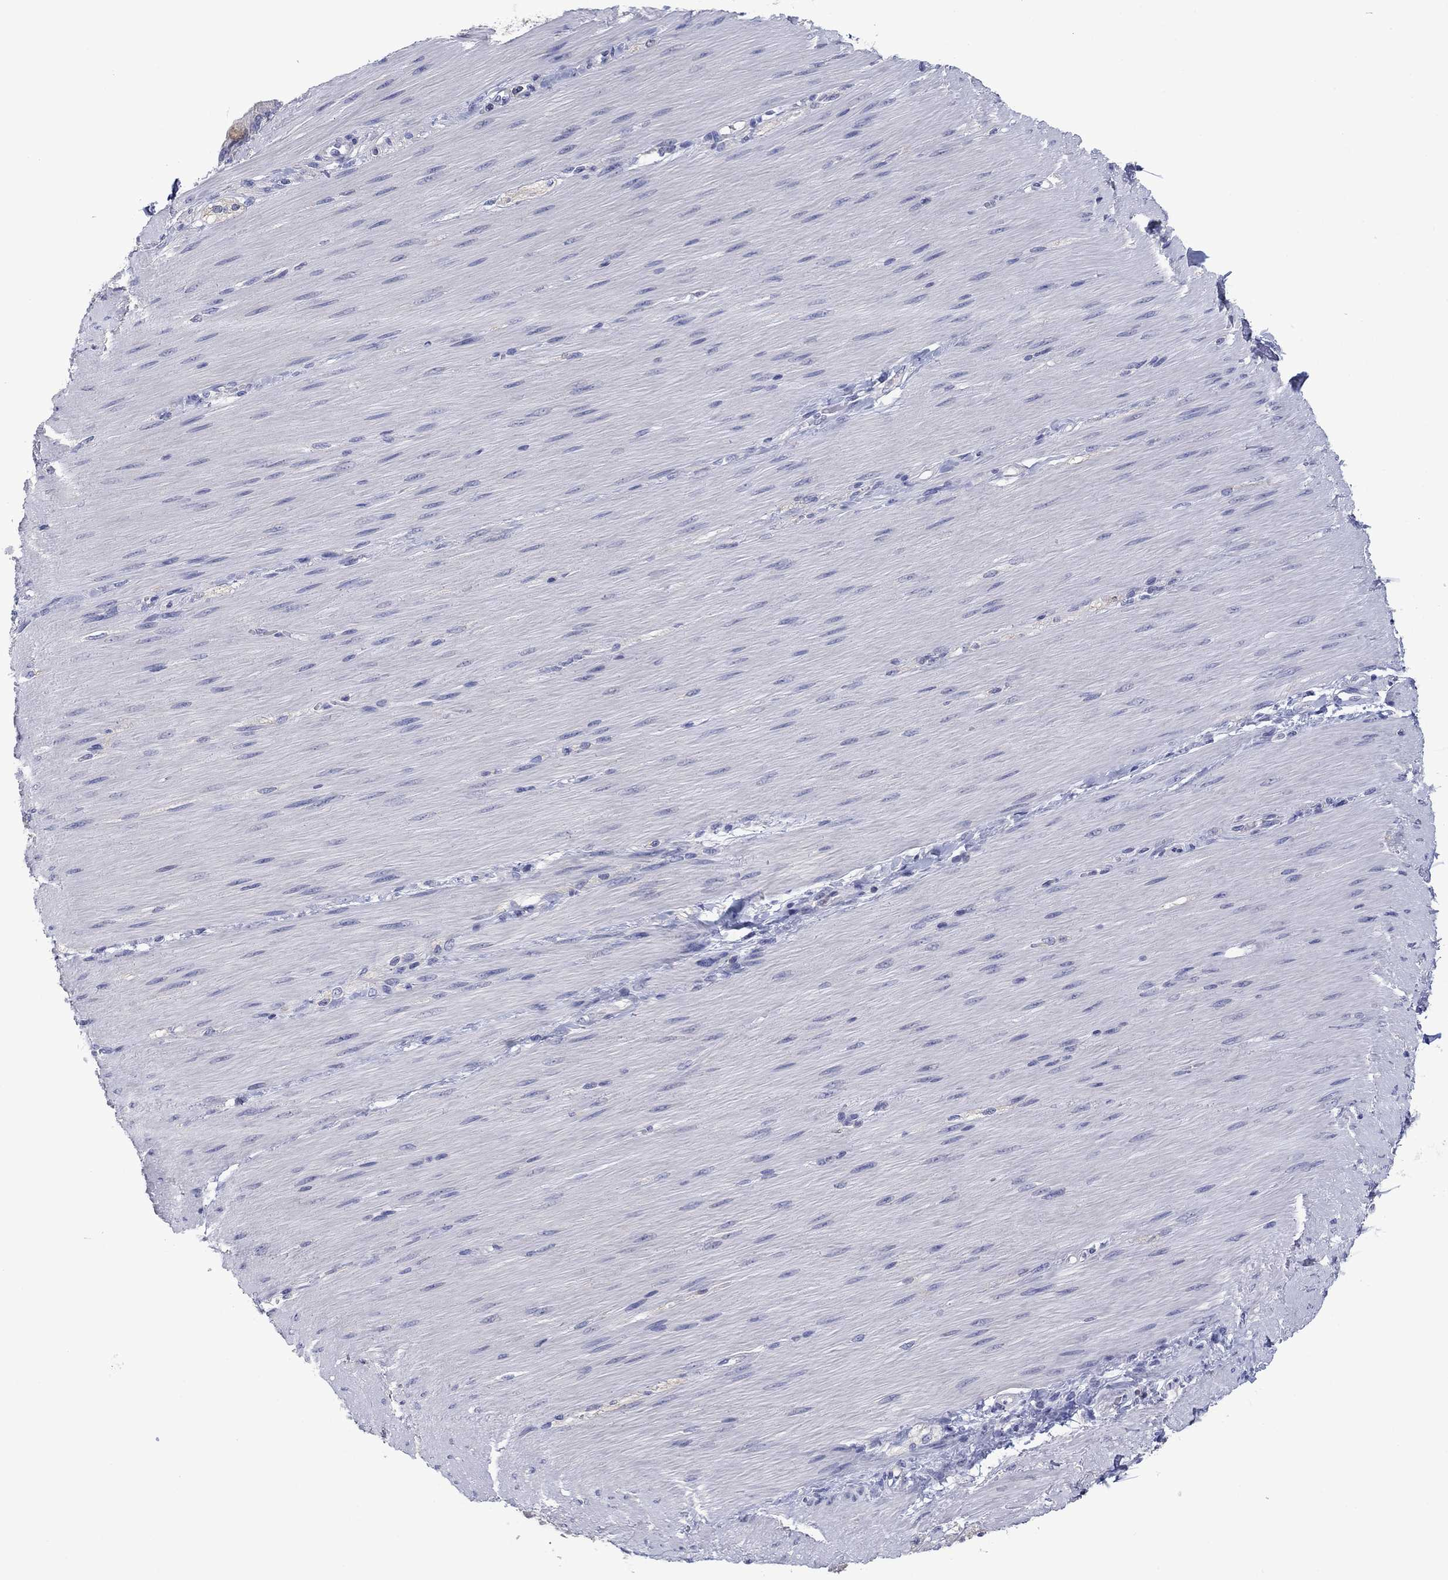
{"staining": {"intensity": "negative", "quantity": "none", "location": "none"}, "tissue": "adipose tissue", "cell_type": "Adipocytes", "image_type": "normal", "snomed": [{"axis": "morphology", "description": "Normal tissue, NOS"}, {"axis": "topography", "description": "Smooth muscle"}, {"axis": "topography", "description": "Duodenum"}, {"axis": "topography", "description": "Peripheral nerve tissue"}], "caption": "The micrograph shows no significant staining in adipocytes of adipose tissue.", "gene": "FER1L6", "patient": {"sex": "female", "age": 61}}